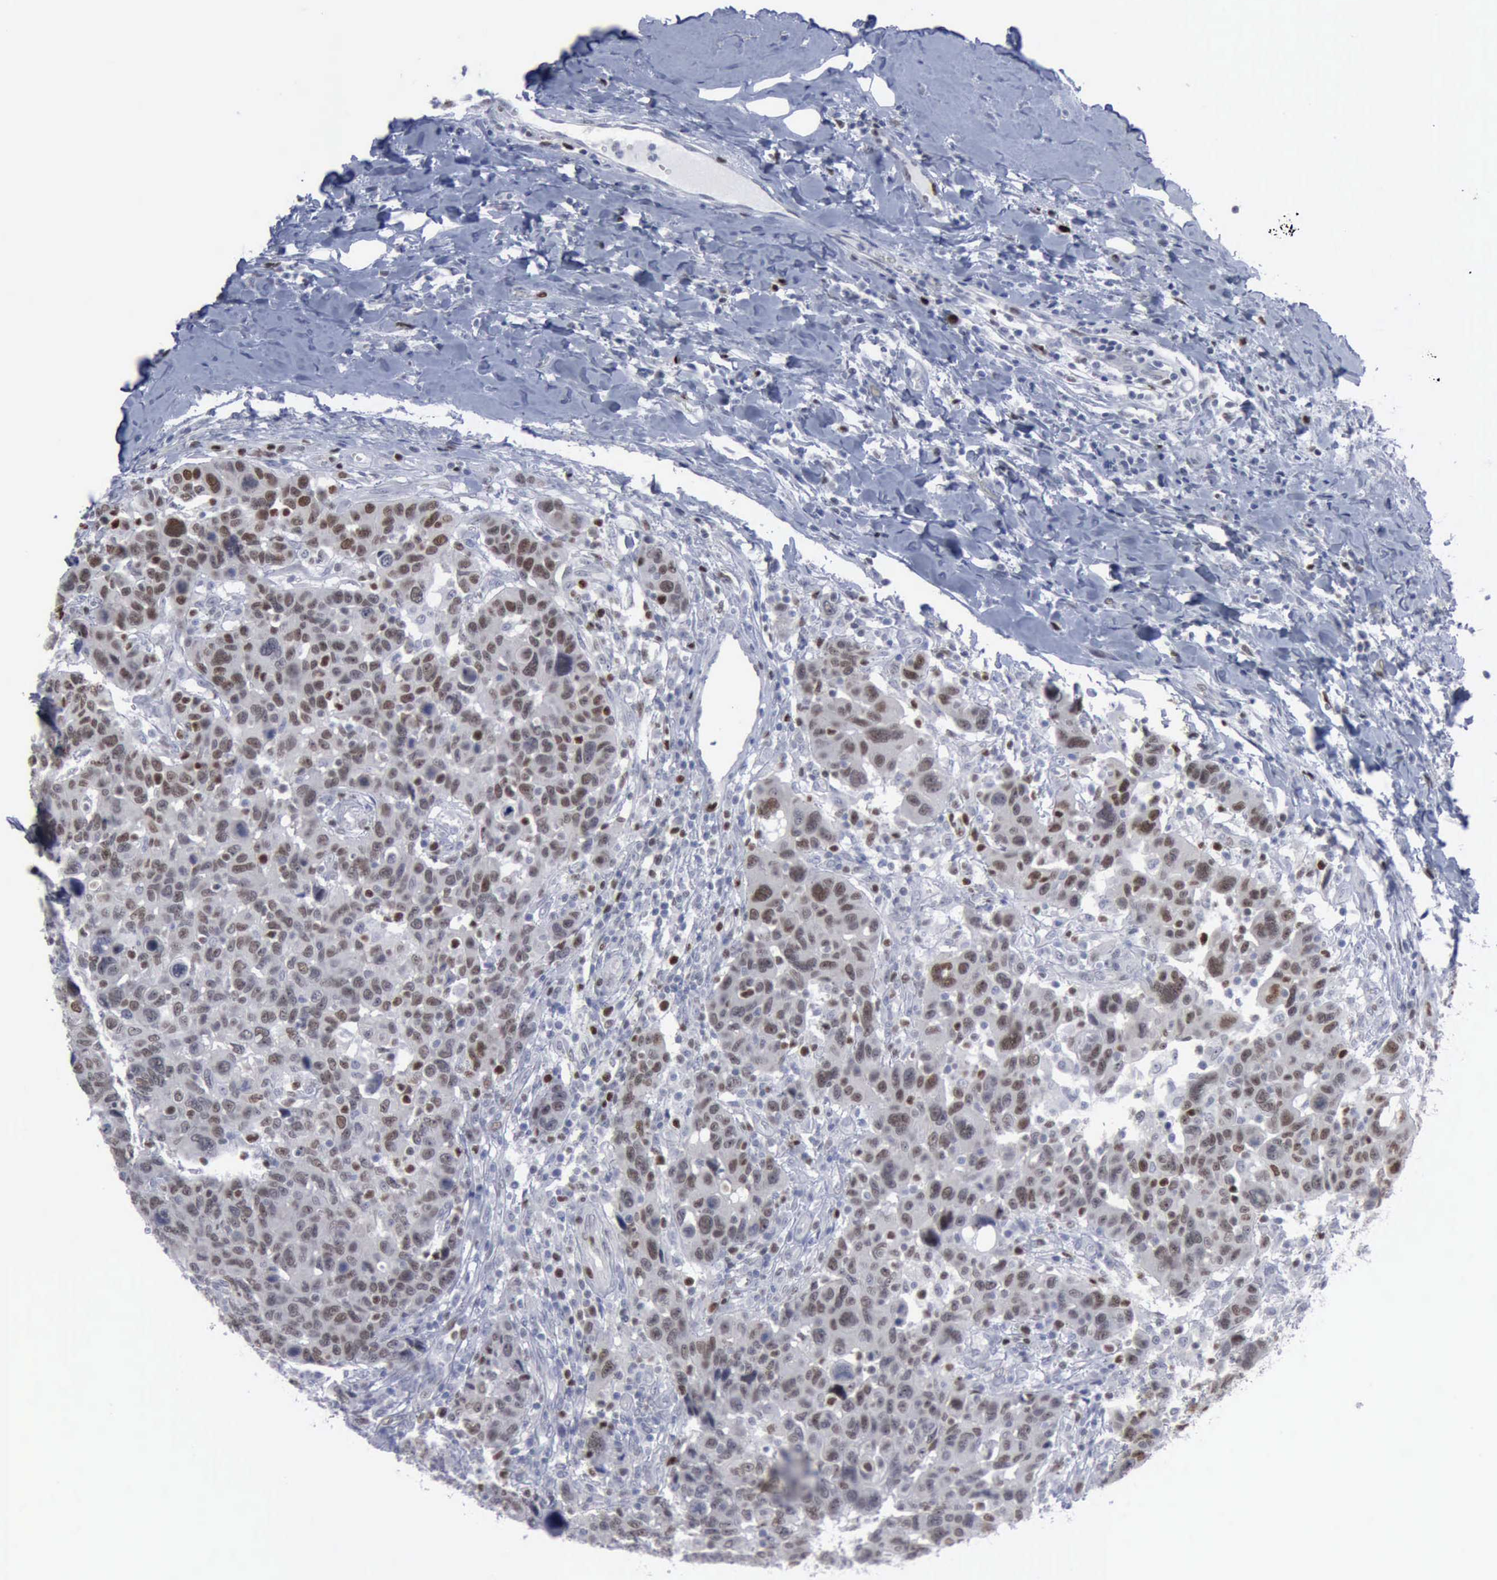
{"staining": {"intensity": "moderate", "quantity": "<25%", "location": "nuclear"}, "tissue": "breast cancer", "cell_type": "Tumor cells", "image_type": "cancer", "snomed": [{"axis": "morphology", "description": "Duct carcinoma"}, {"axis": "topography", "description": "Breast"}], "caption": "The micrograph shows a brown stain indicating the presence of a protein in the nuclear of tumor cells in breast cancer.", "gene": "MCM5", "patient": {"sex": "female", "age": 37}}